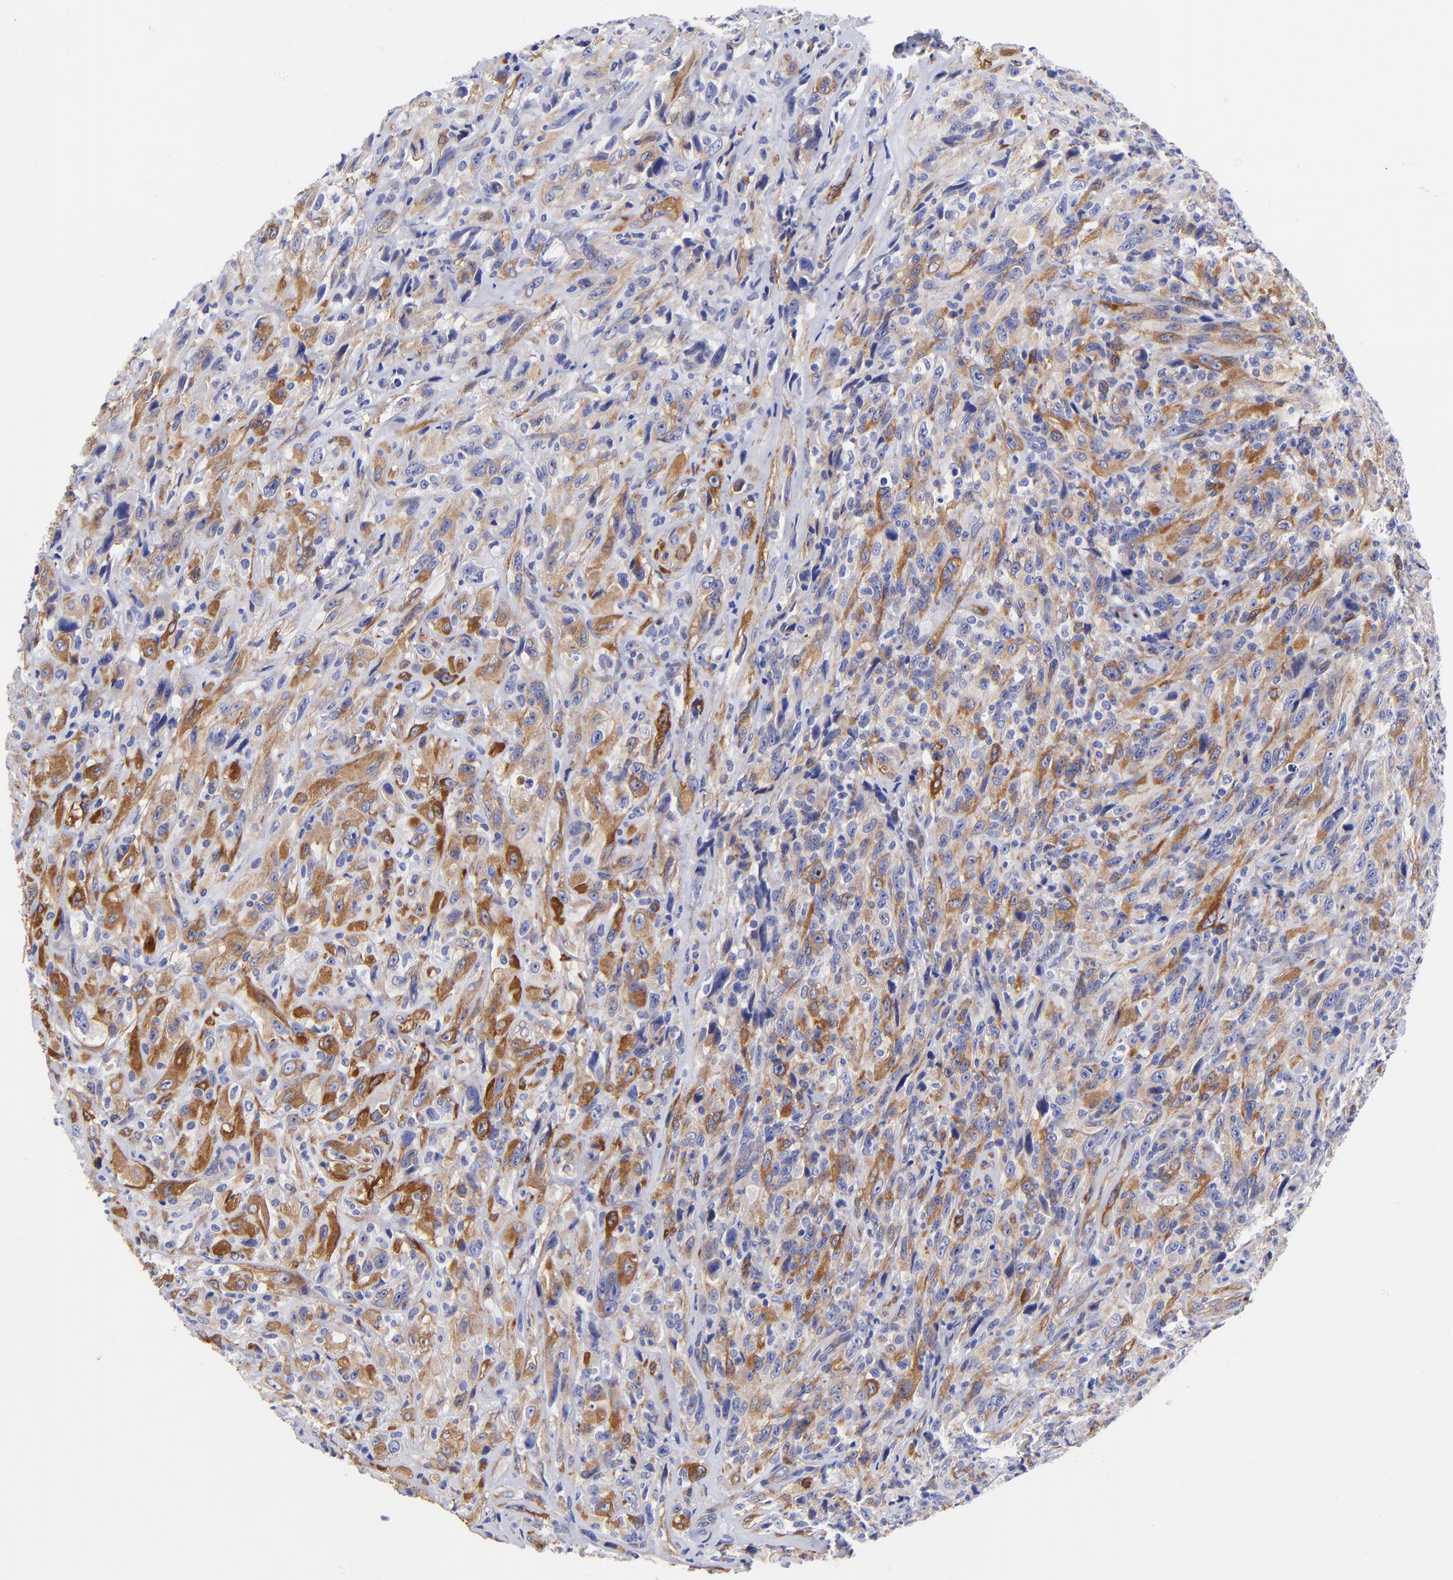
{"staining": {"intensity": "moderate", "quantity": "25%-75%", "location": "cytoplasmic/membranous"}, "tissue": "glioma", "cell_type": "Tumor cells", "image_type": "cancer", "snomed": [{"axis": "morphology", "description": "Glioma, malignant, High grade"}, {"axis": "topography", "description": "Brain"}], "caption": "A brown stain labels moderate cytoplasmic/membranous staining of a protein in glioma tumor cells. (DAB (3,3'-diaminobenzidine) IHC with brightfield microscopy, high magnification).", "gene": "PPFIBP1", "patient": {"sex": "male", "age": 48}}